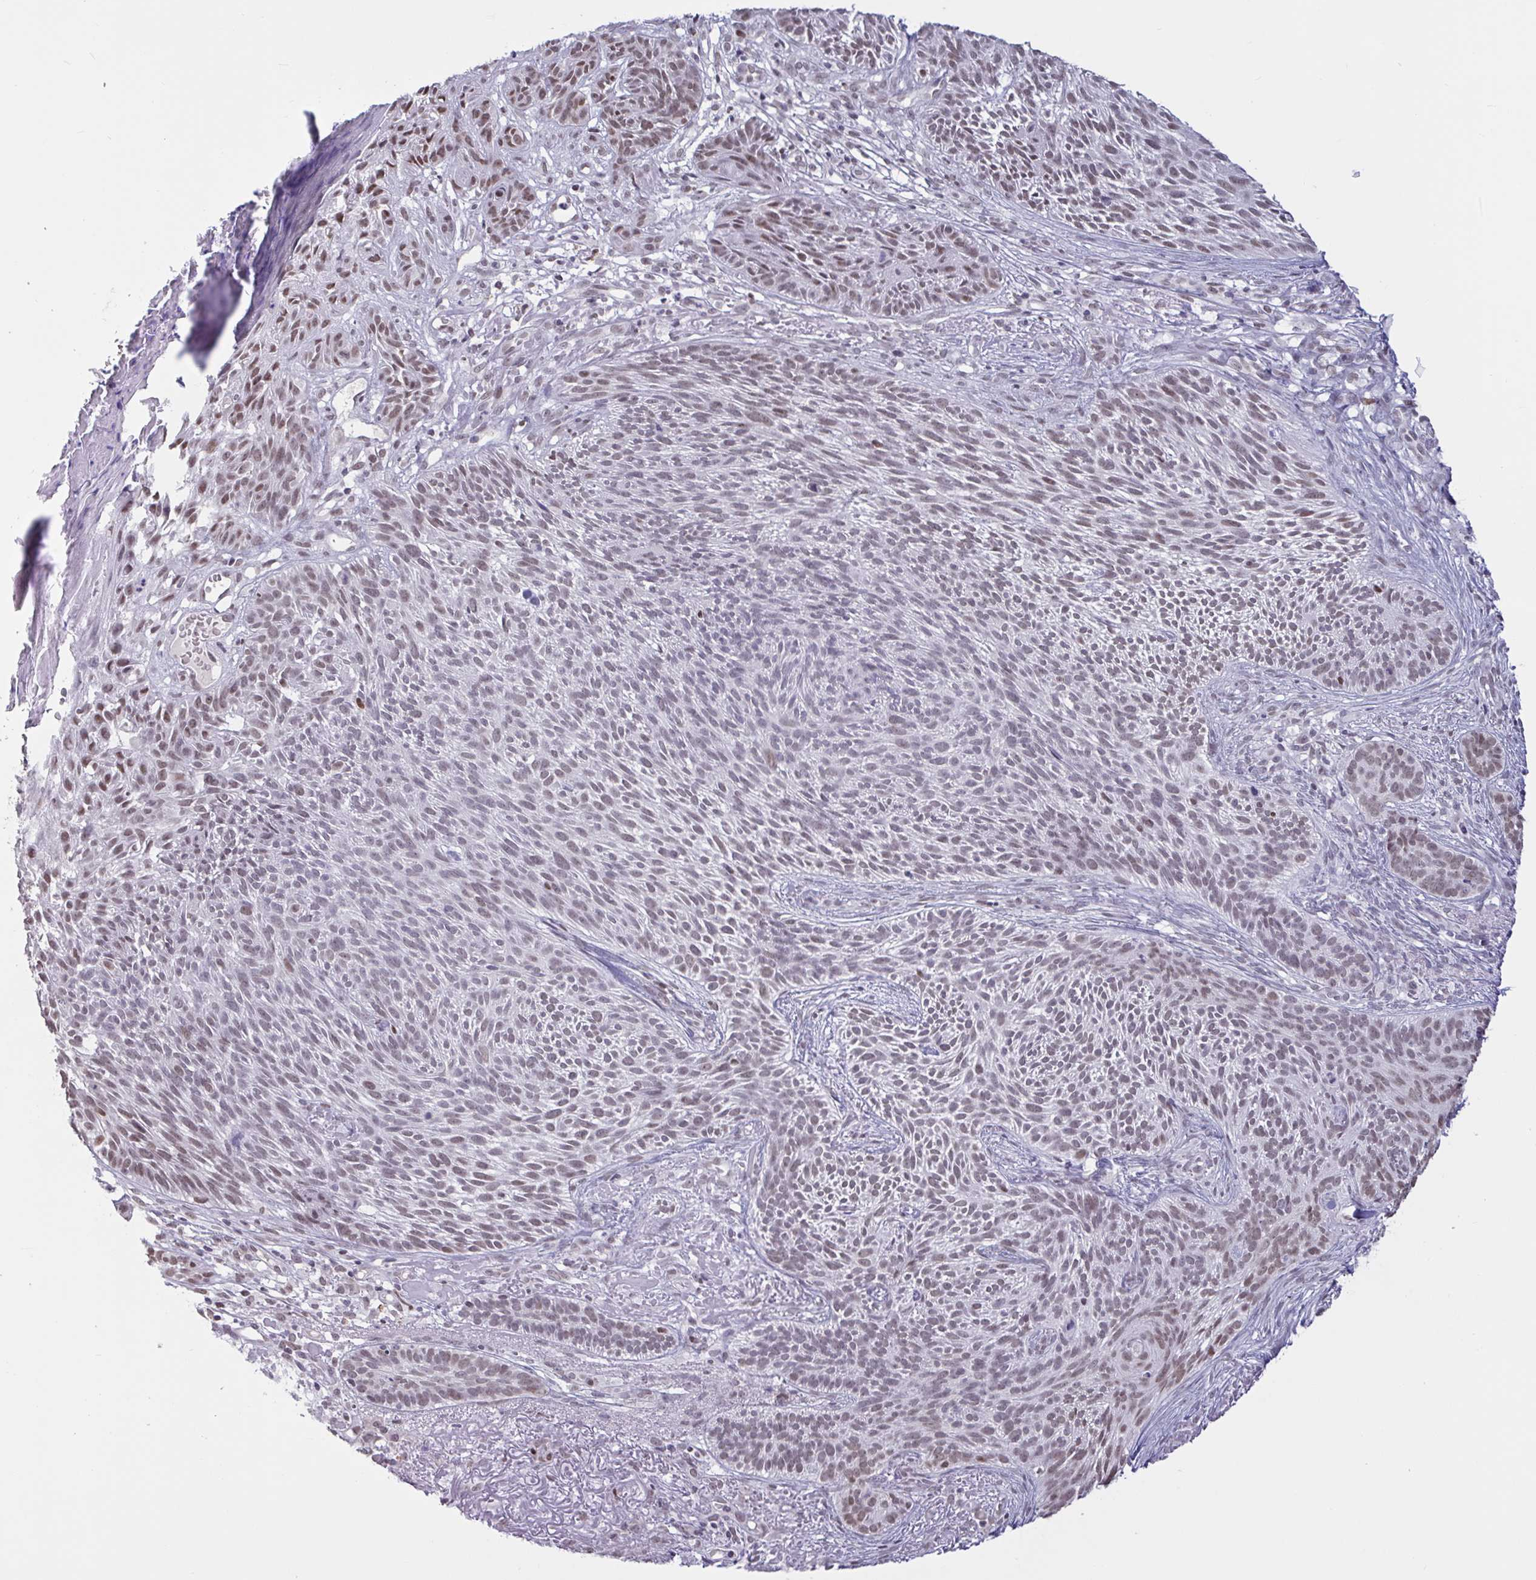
{"staining": {"intensity": "weak", "quantity": "25%-75%", "location": "nuclear"}, "tissue": "skin cancer", "cell_type": "Tumor cells", "image_type": "cancer", "snomed": [{"axis": "morphology", "description": "Basal cell carcinoma"}, {"axis": "topography", "description": "Skin"}], "caption": "IHC histopathology image of neoplastic tissue: skin basal cell carcinoma stained using IHC displays low levels of weak protein expression localized specifically in the nuclear of tumor cells, appearing as a nuclear brown color.", "gene": "CBFA2T2", "patient": {"sex": "female", "age": 78}}